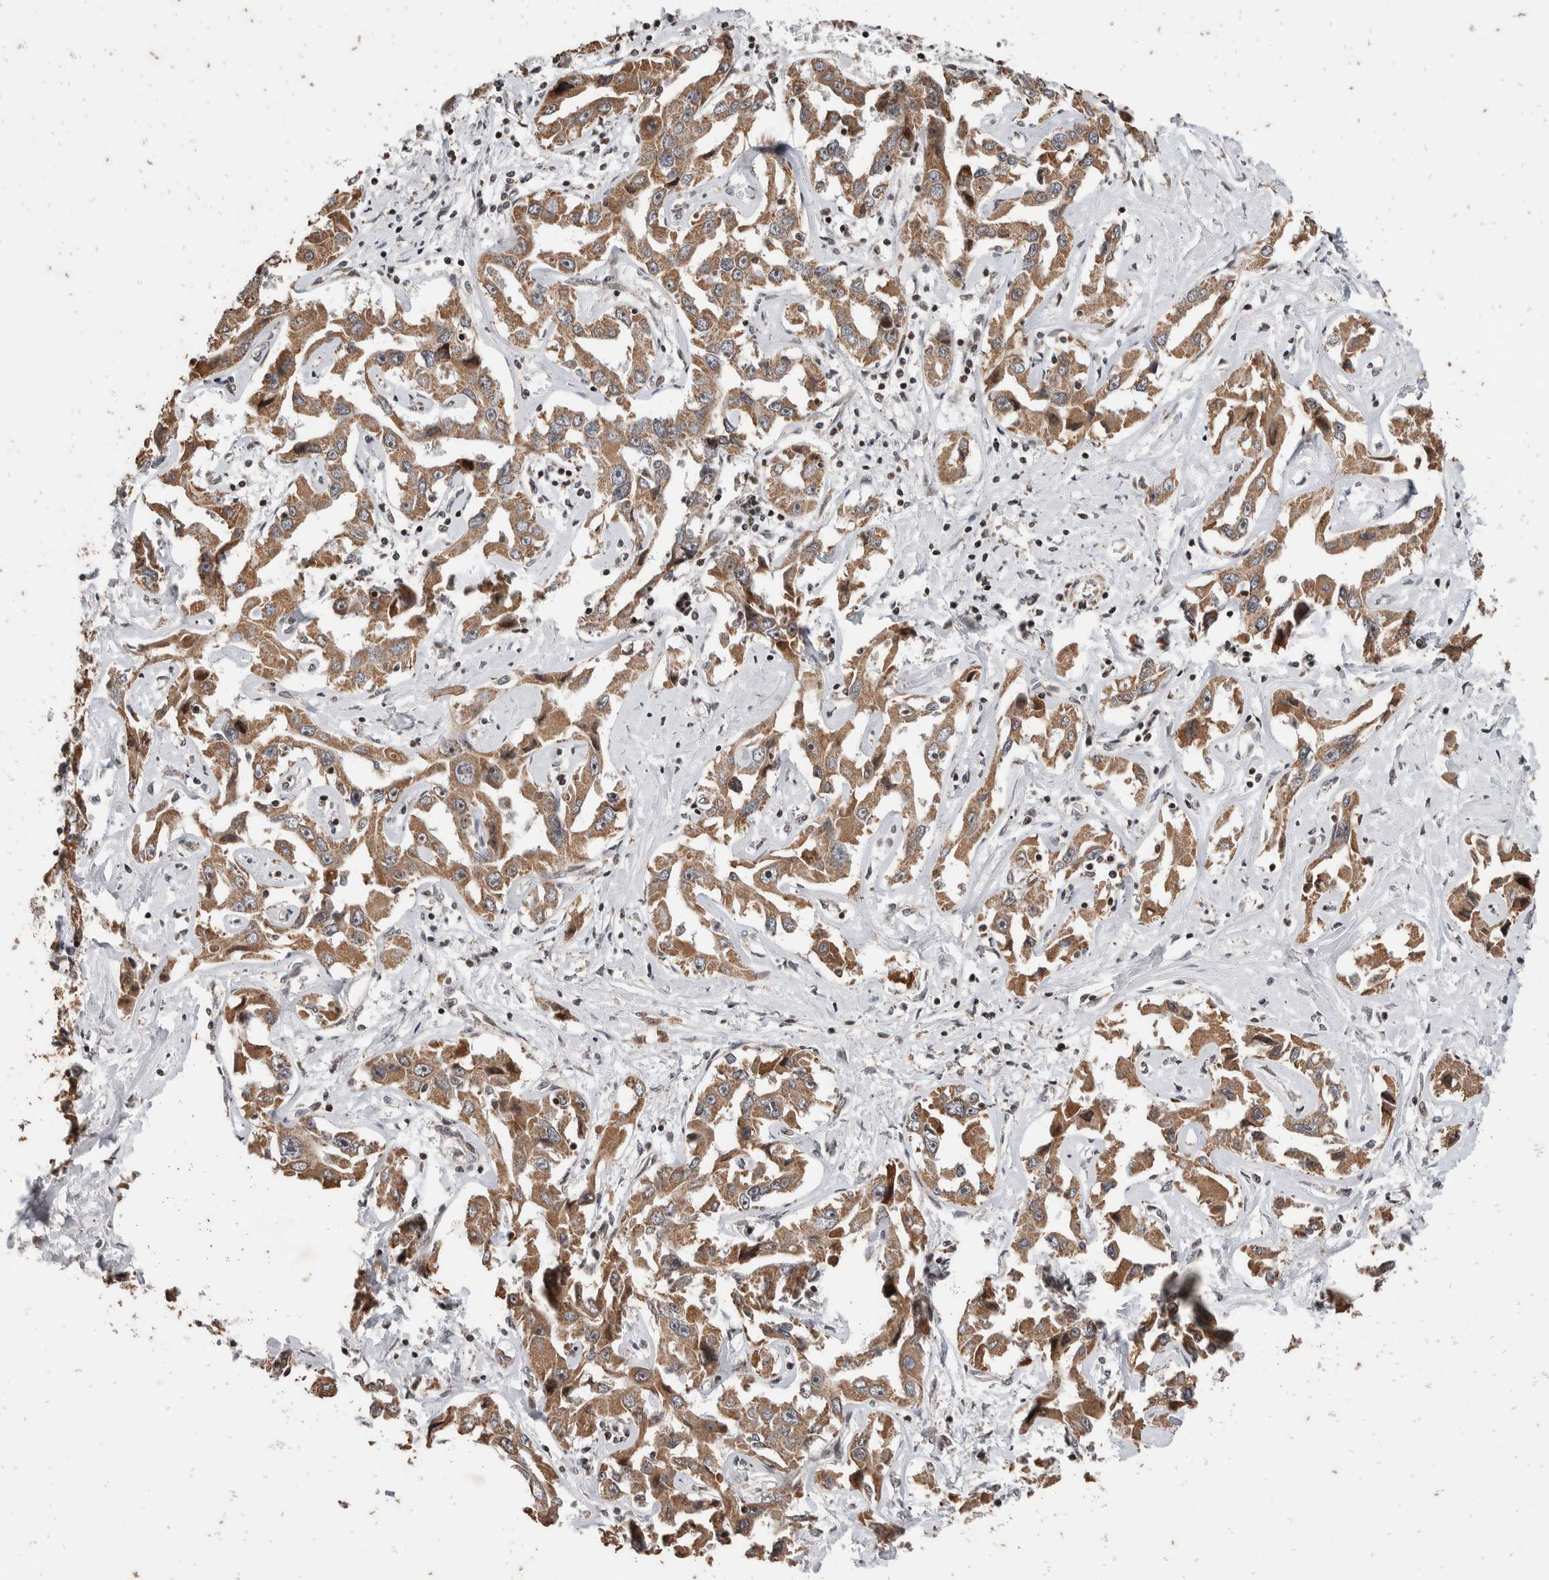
{"staining": {"intensity": "moderate", "quantity": ">75%", "location": "cytoplasmic/membranous"}, "tissue": "liver cancer", "cell_type": "Tumor cells", "image_type": "cancer", "snomed": [{"axis": "morphology", "description": "Cholangiocarcinoma"}, {"axis": "topography", "description": "Liver"}], "caption": "This is a histology image of immunohistochemistry (IHC) staining of liver cholangiocarcinoma, which shows moderate positivity in the cytoplasmic/membranous of tumor cells.", "gene": "ATXN7L1", "patient": {"sex": "male", "age": 59}}